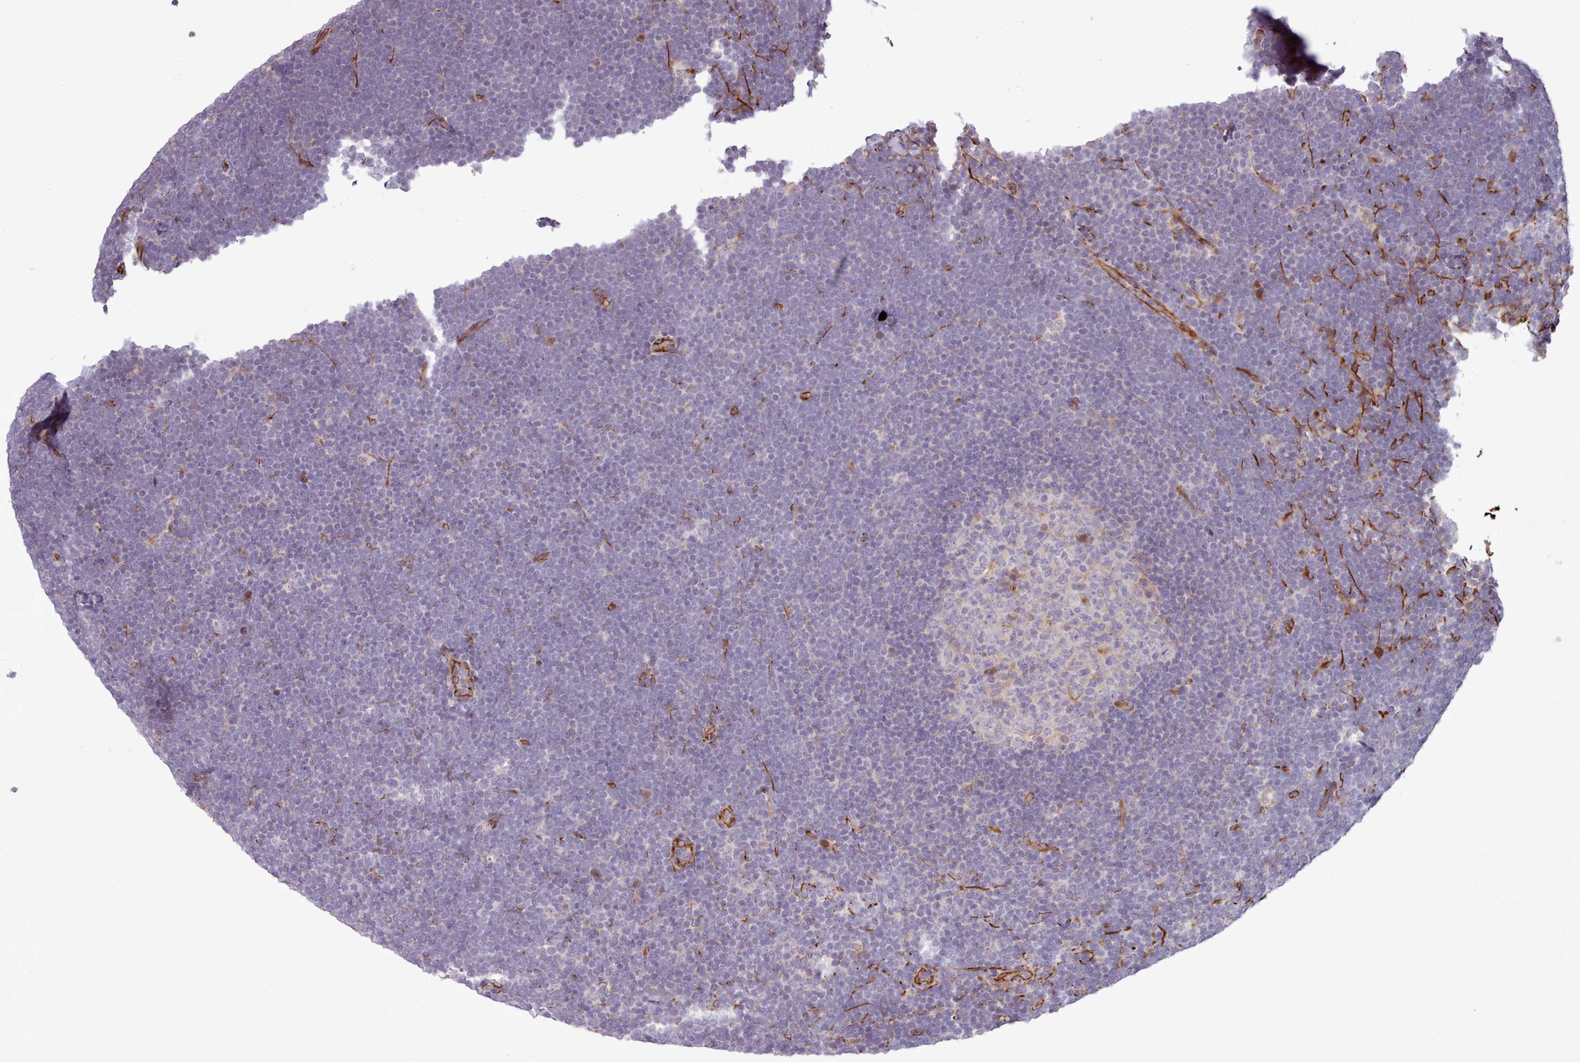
{"staining": {"intensity": "negative", "quantity": "none", "location": "none"}, "tissue": "lymphoma", "cell_type": "Tumor cells", "image_type": "cancer", "snomed": [{"axis": "morphology", "description": "Malignant lymphoma, non-Hodgkin's type, High grade"}, {"axis": "topography", "description": "Lymph node"}], "caption": "Immunohistochemistry histopathology image of neoplastic tissue: high-grade malignant lymphoma, non-Hodgkin's type stained with DAB exhibits no significant protein staining in tumor cells.", "gene": "GBGT1", "patient": {"sex": "male", "age": 13}}